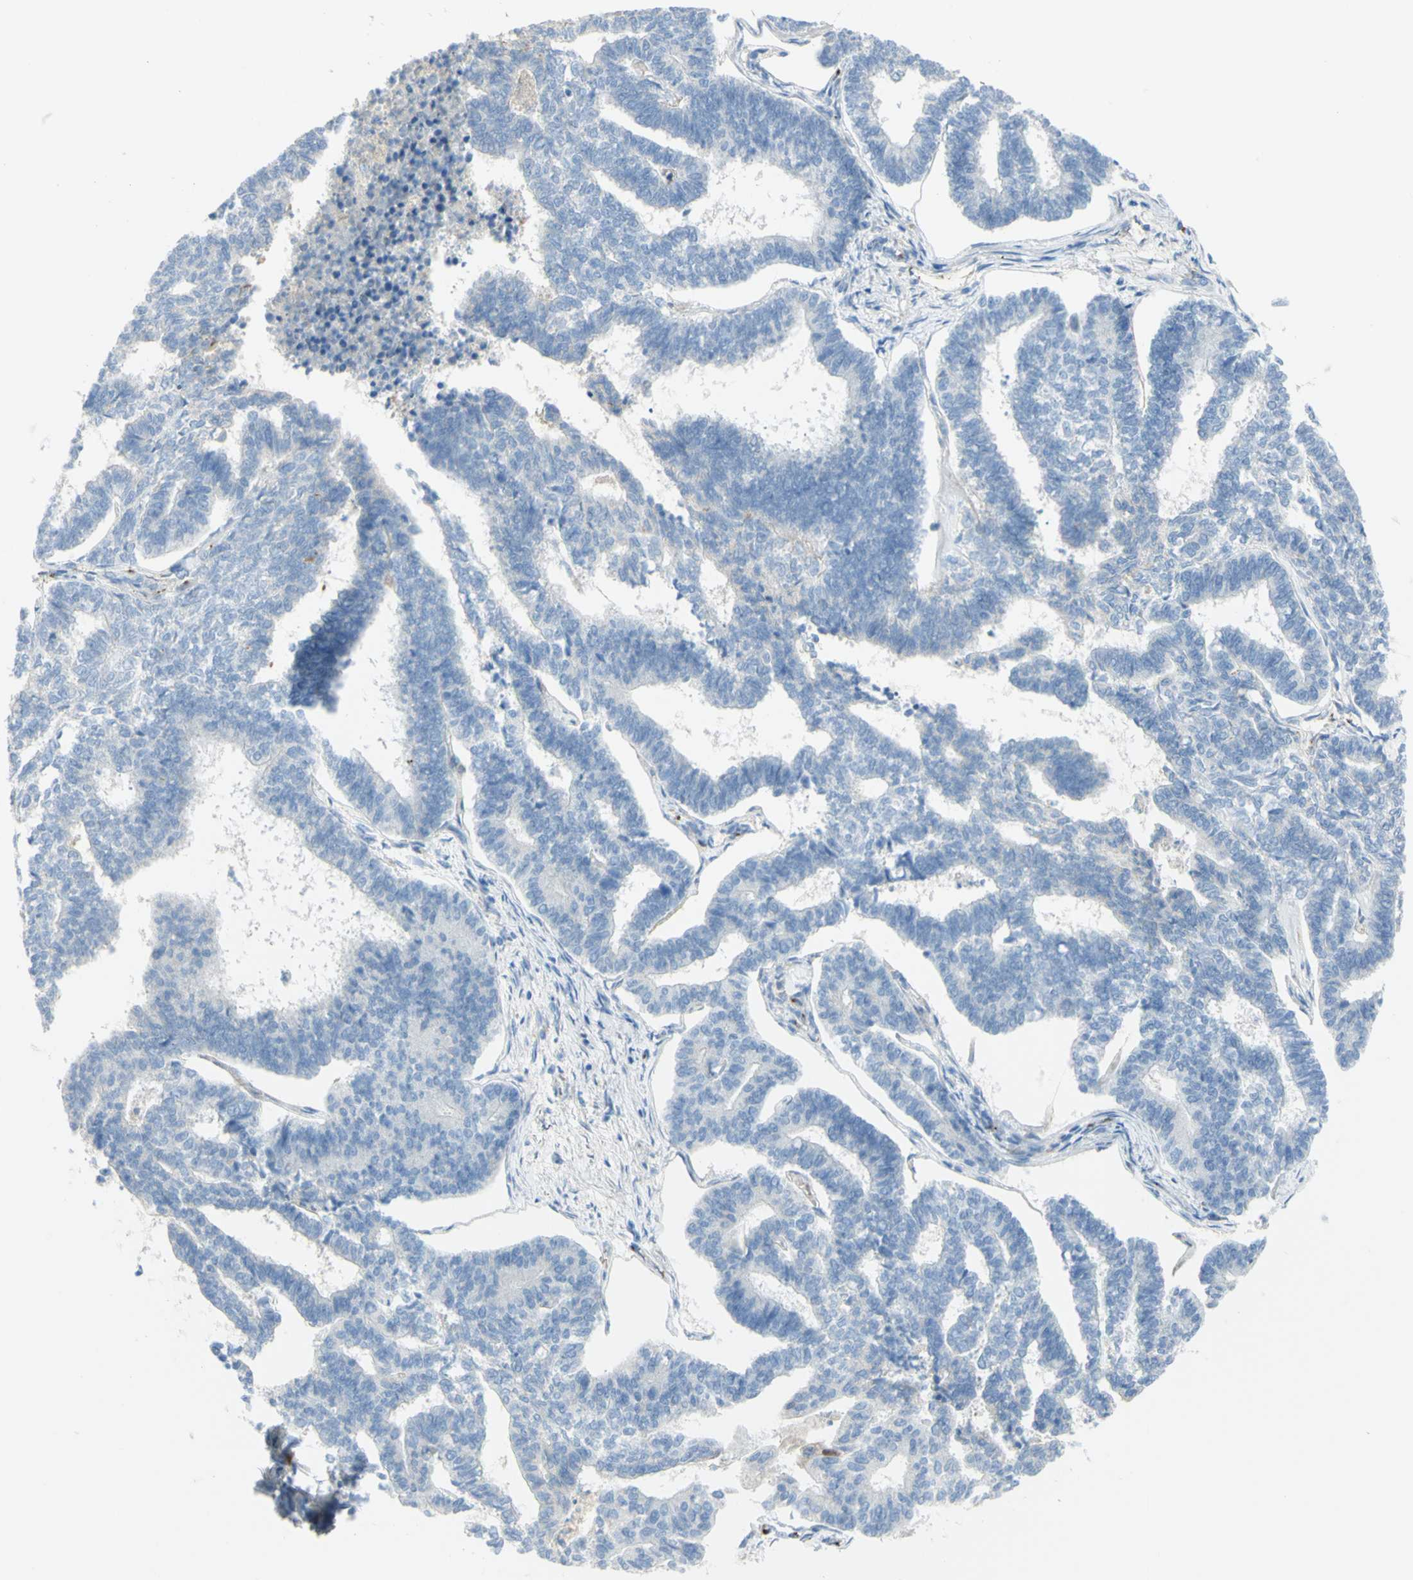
{"staining": {"intensity": "negative", "quantity": "none", "location": "none"}, "tissue": "endometrial cancer", "cell_type": "Tumor cells", "image_type": "cancer", "snomed": [{"axis": "morphology", "description": "Adenocarcinoma, NOS"}, {"axis": "topography", "description": "Endometrium"}], "caption": "Immunohistochemistry micrograph of neoplastic tissue: human endometrial cancer (adenocarcinoma) stained with DAB shows no significant protein staining in tumor cells.", "gene": "GAN", "patient": {"sex": "female", "age": 70}}